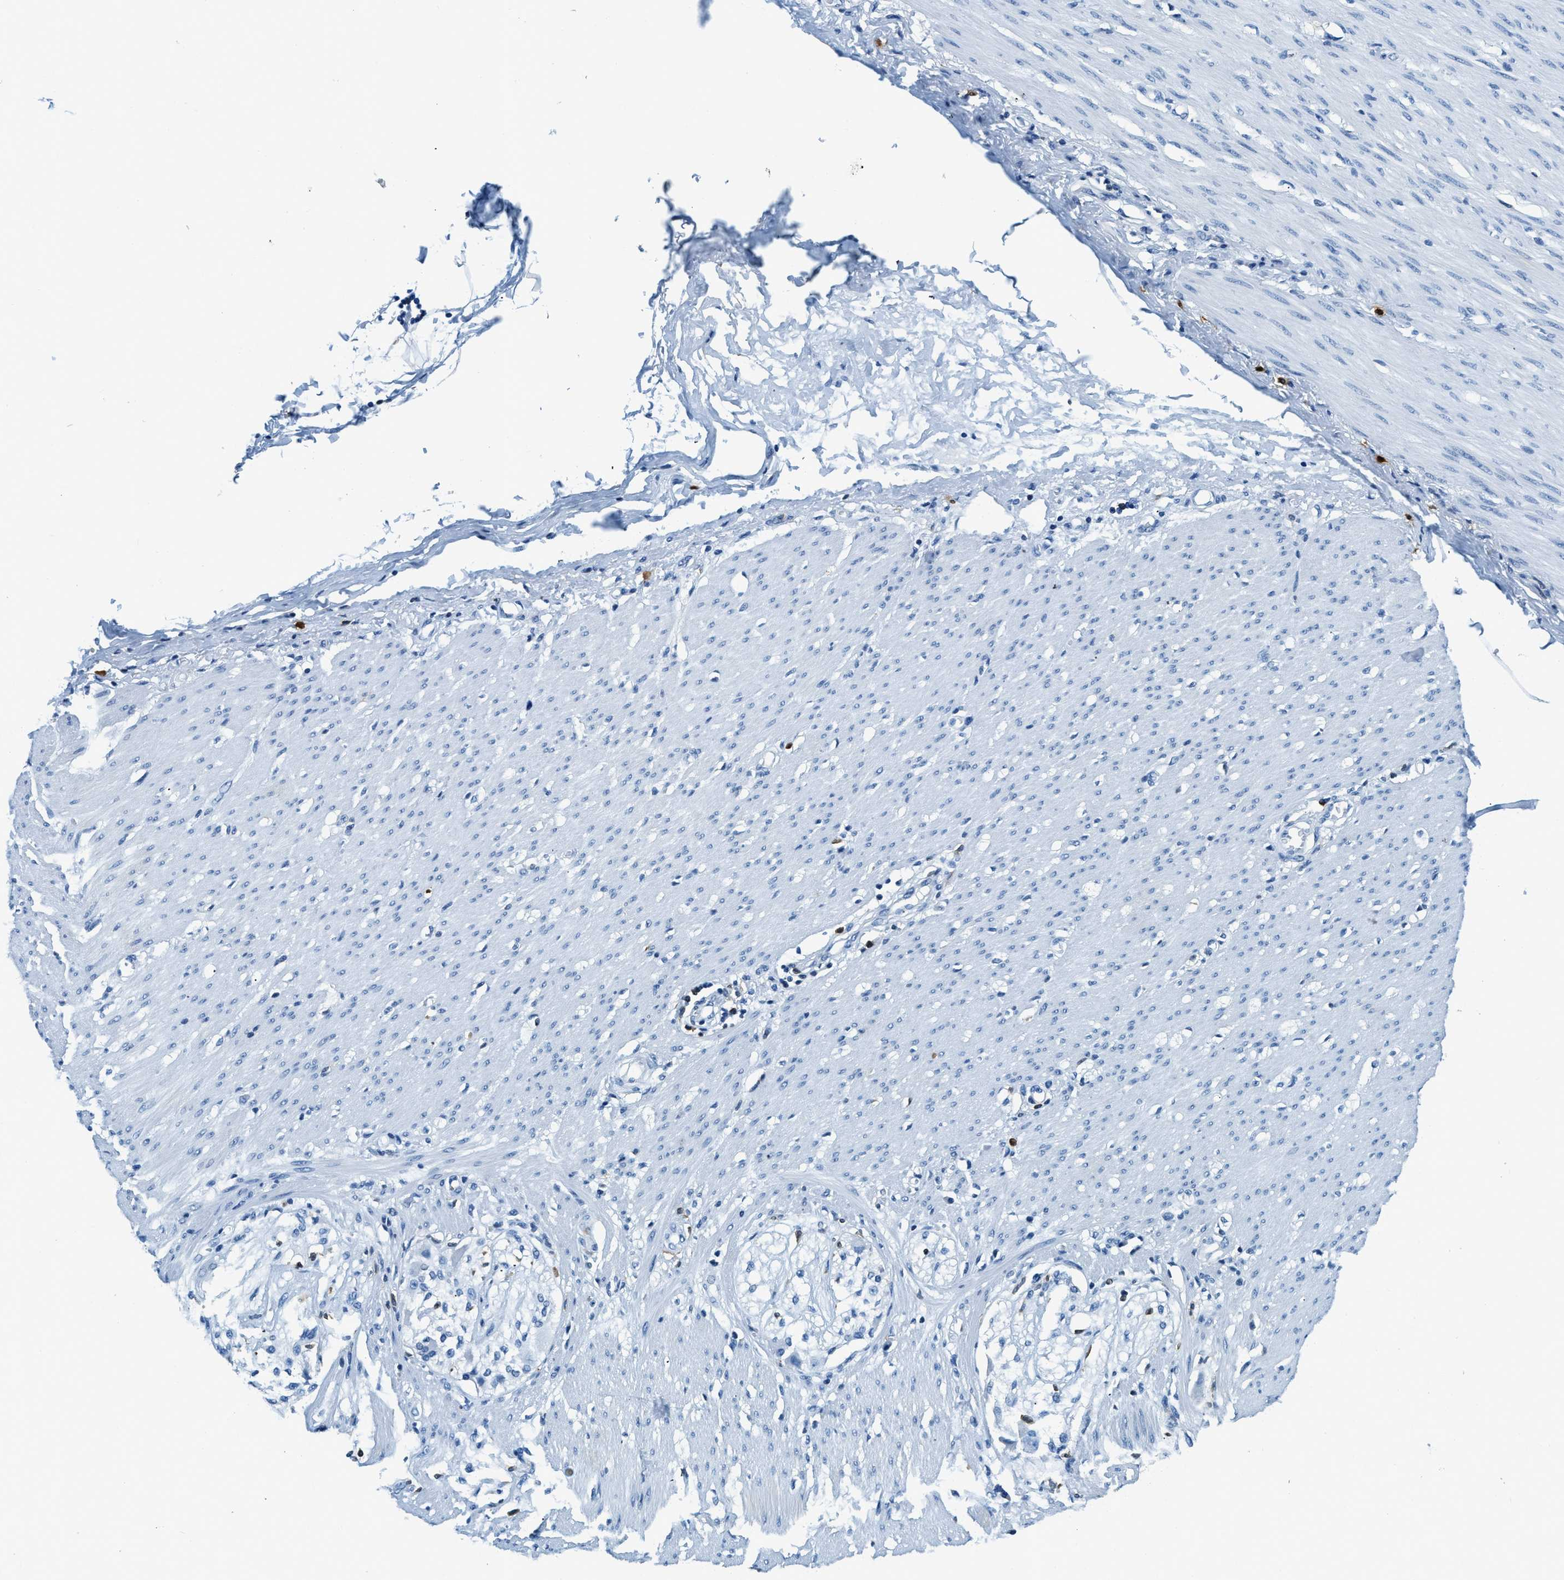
{"staining": {"intensity": "negative", "quantity": "none", "location": "none"}, "tissue": "adipose tissue", "cell_type": "Adipocytes", "image_type": "normal", "snomed": [{"axis": "morphology", "description": "Normal tissue, NOS"}, {"axis": "morphology", "description": "Adenocarcinoma, NOS"}, {"axis": "topography", "description": "Colon"}, {"axis": "topography", "description": "Peripheral nerve tissue"}], "caption": "High magnification brightfield microscopy of benign adipose tissue stained with DAB (3,3'-diaminobenzidine) (brown) and counterstained with hematoxylin (blue): adipocytes show no significant staining. Brightfield microscopy of IHC stained with DAB (3,3'-diaminobenzidine) (brown) and hematoxylin (blue), captured at high magnification.", "gene": "CAPG", "patient": {"sex": "male", "age": 14}}